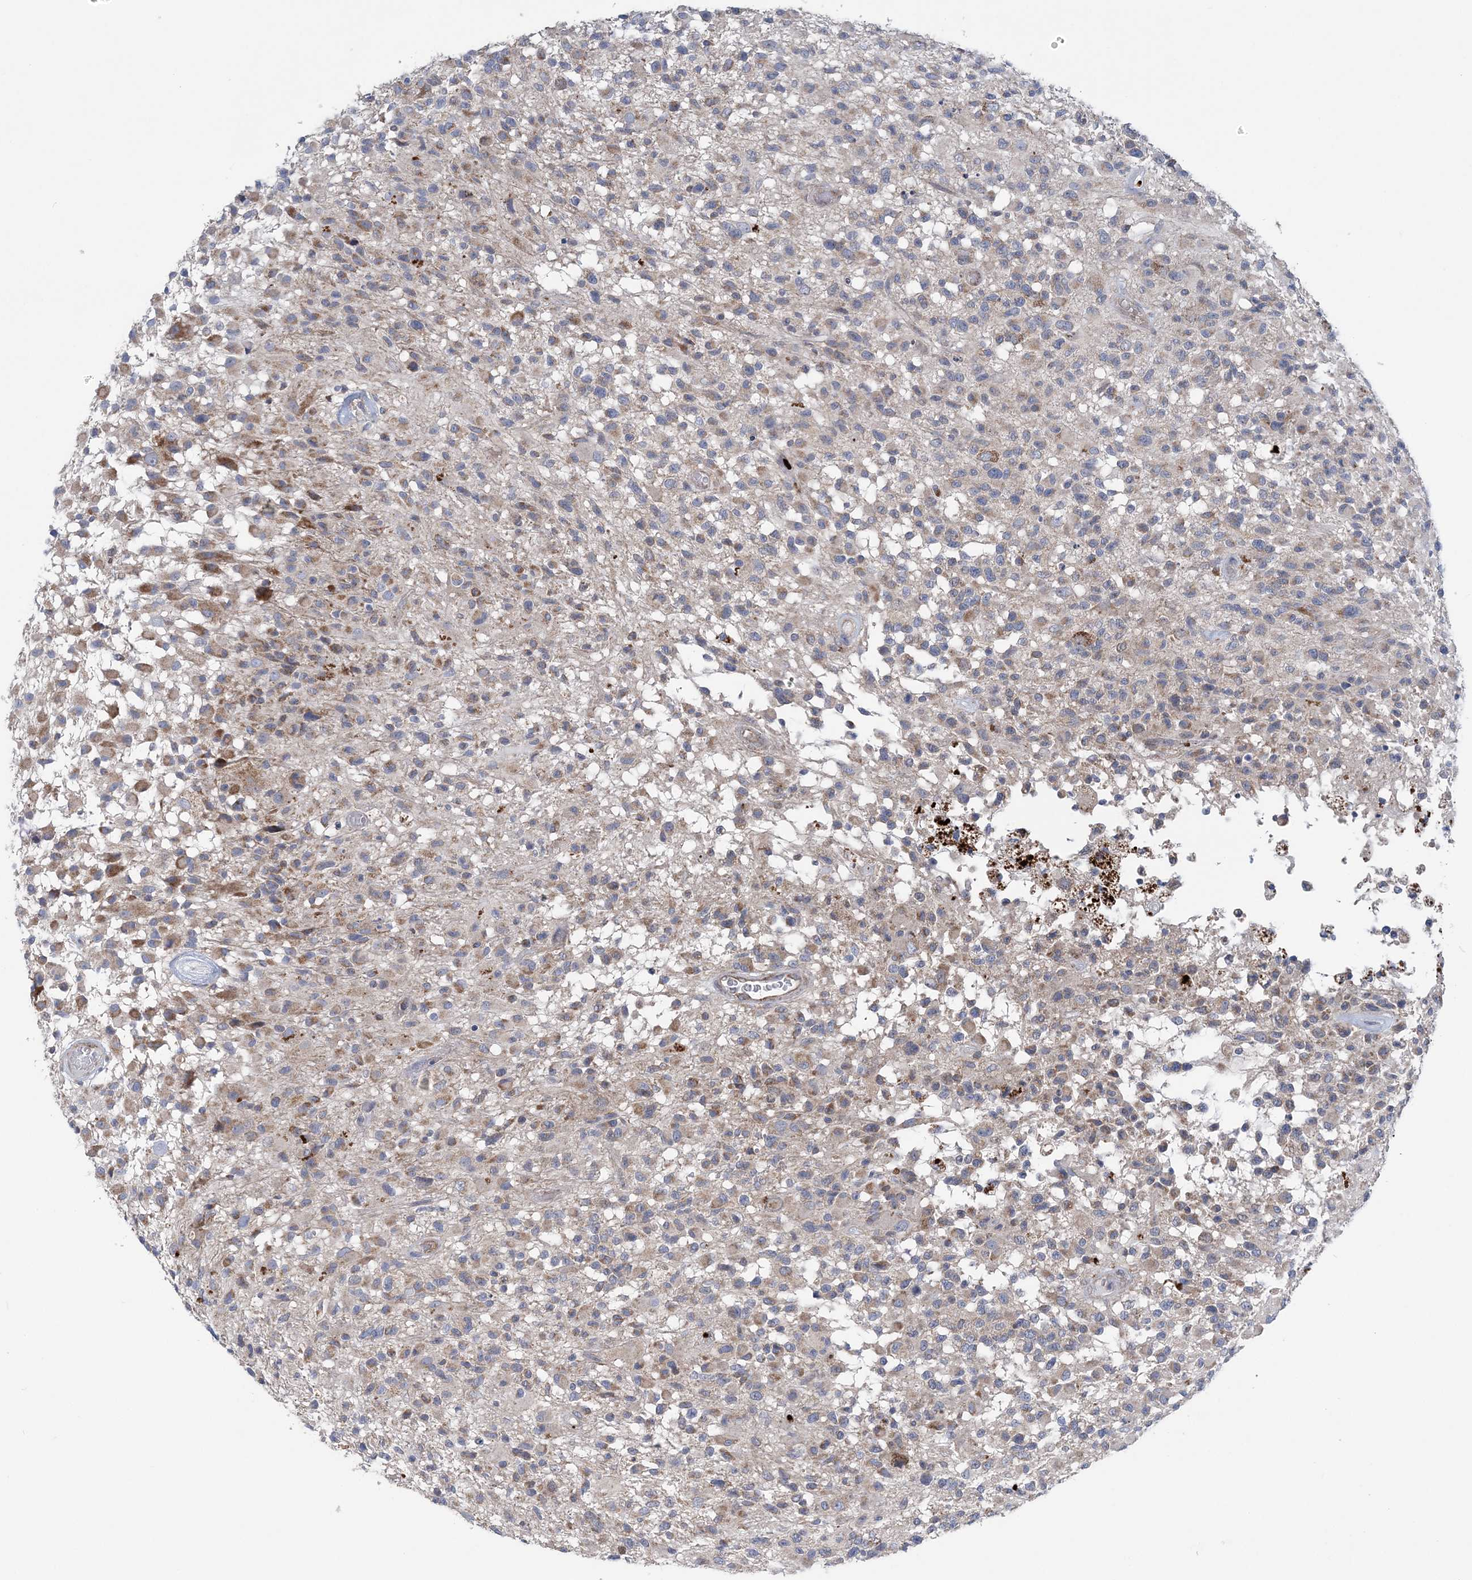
{"staining": {"intensity": "weak", "quantity": "<25%", "location": "cytoplasmic/membranous"}, "tissue": "glioma", "cell_type": "Tumor cells", "image_type": "cancer", "snomed": [{"axis": "morphology", "description": "Glioma, malignant, High grade"}, {"axis": "morphology", "description": "Glioblastoma, NOS"}, {"axis": "topography", "description": "Brain"}], "caption": "The immunohistochemistry (IHC) image has no significant staining in tumor cells of glioma tissue.", "gene": "COPE", "patient": {"sex": "male", "age": 60}}